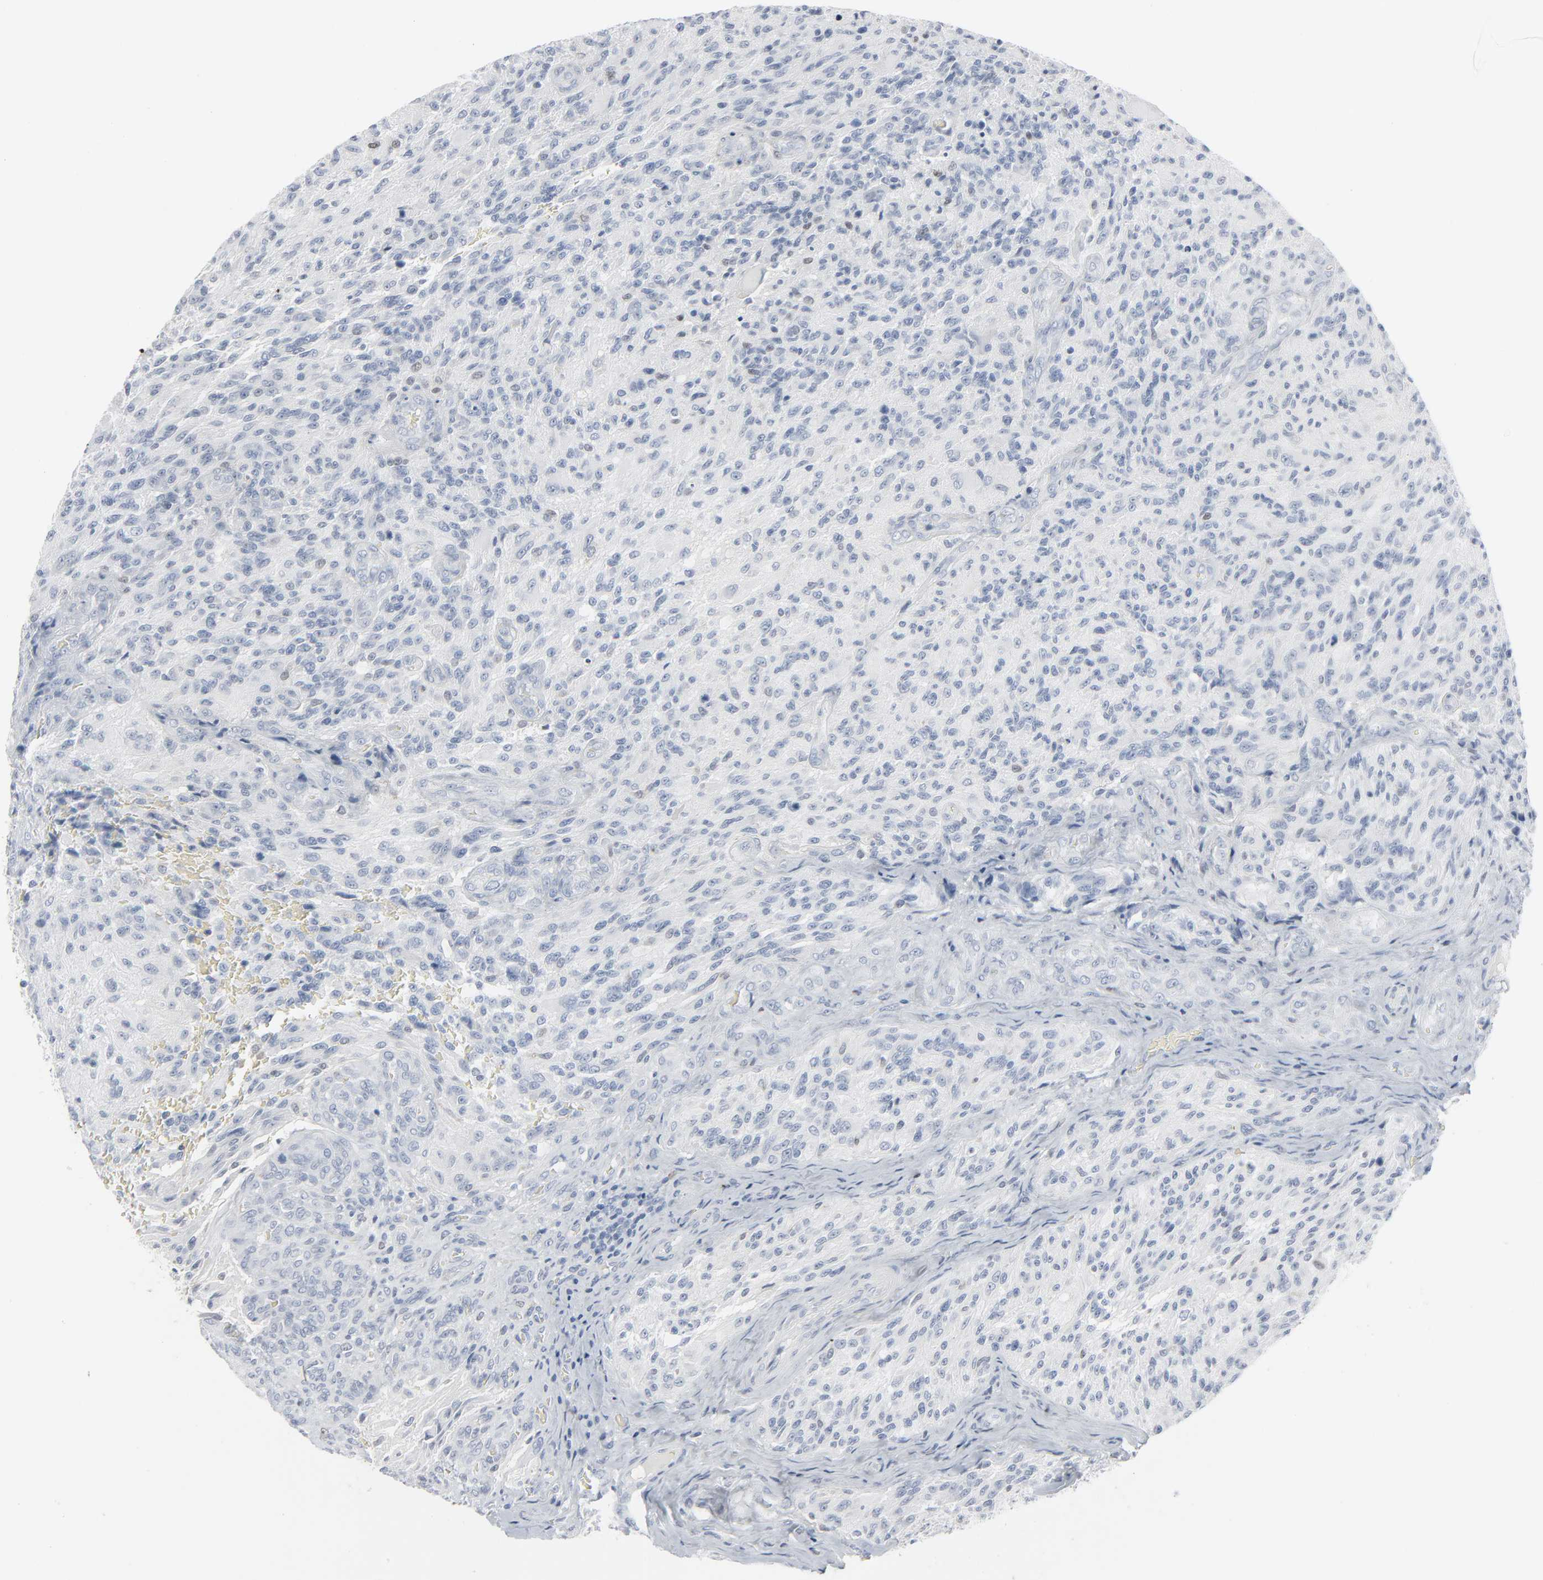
{"staining": {"intensity": "weak", "quantity": "<25%", "location": "nuclear"}, "tissue": "glioma", "cell_type": "Tumor cells", "image_type": "cancer", "snomed": [{"axis": "morphology", "description": "Normal tissue, NOS"}, {"axis": "morphology", "description": "Glioma, malignant, High grade"}, {"axis": "topography", "description": "Cerebral cortex"}], "caption": "An immunohistochemistry image of glioma is shown. There is no staining in tumor cells of glioma. Nuclei are stained in blue.", "gene": "MITF", "patient": {"sex": "male", "age": 56}}